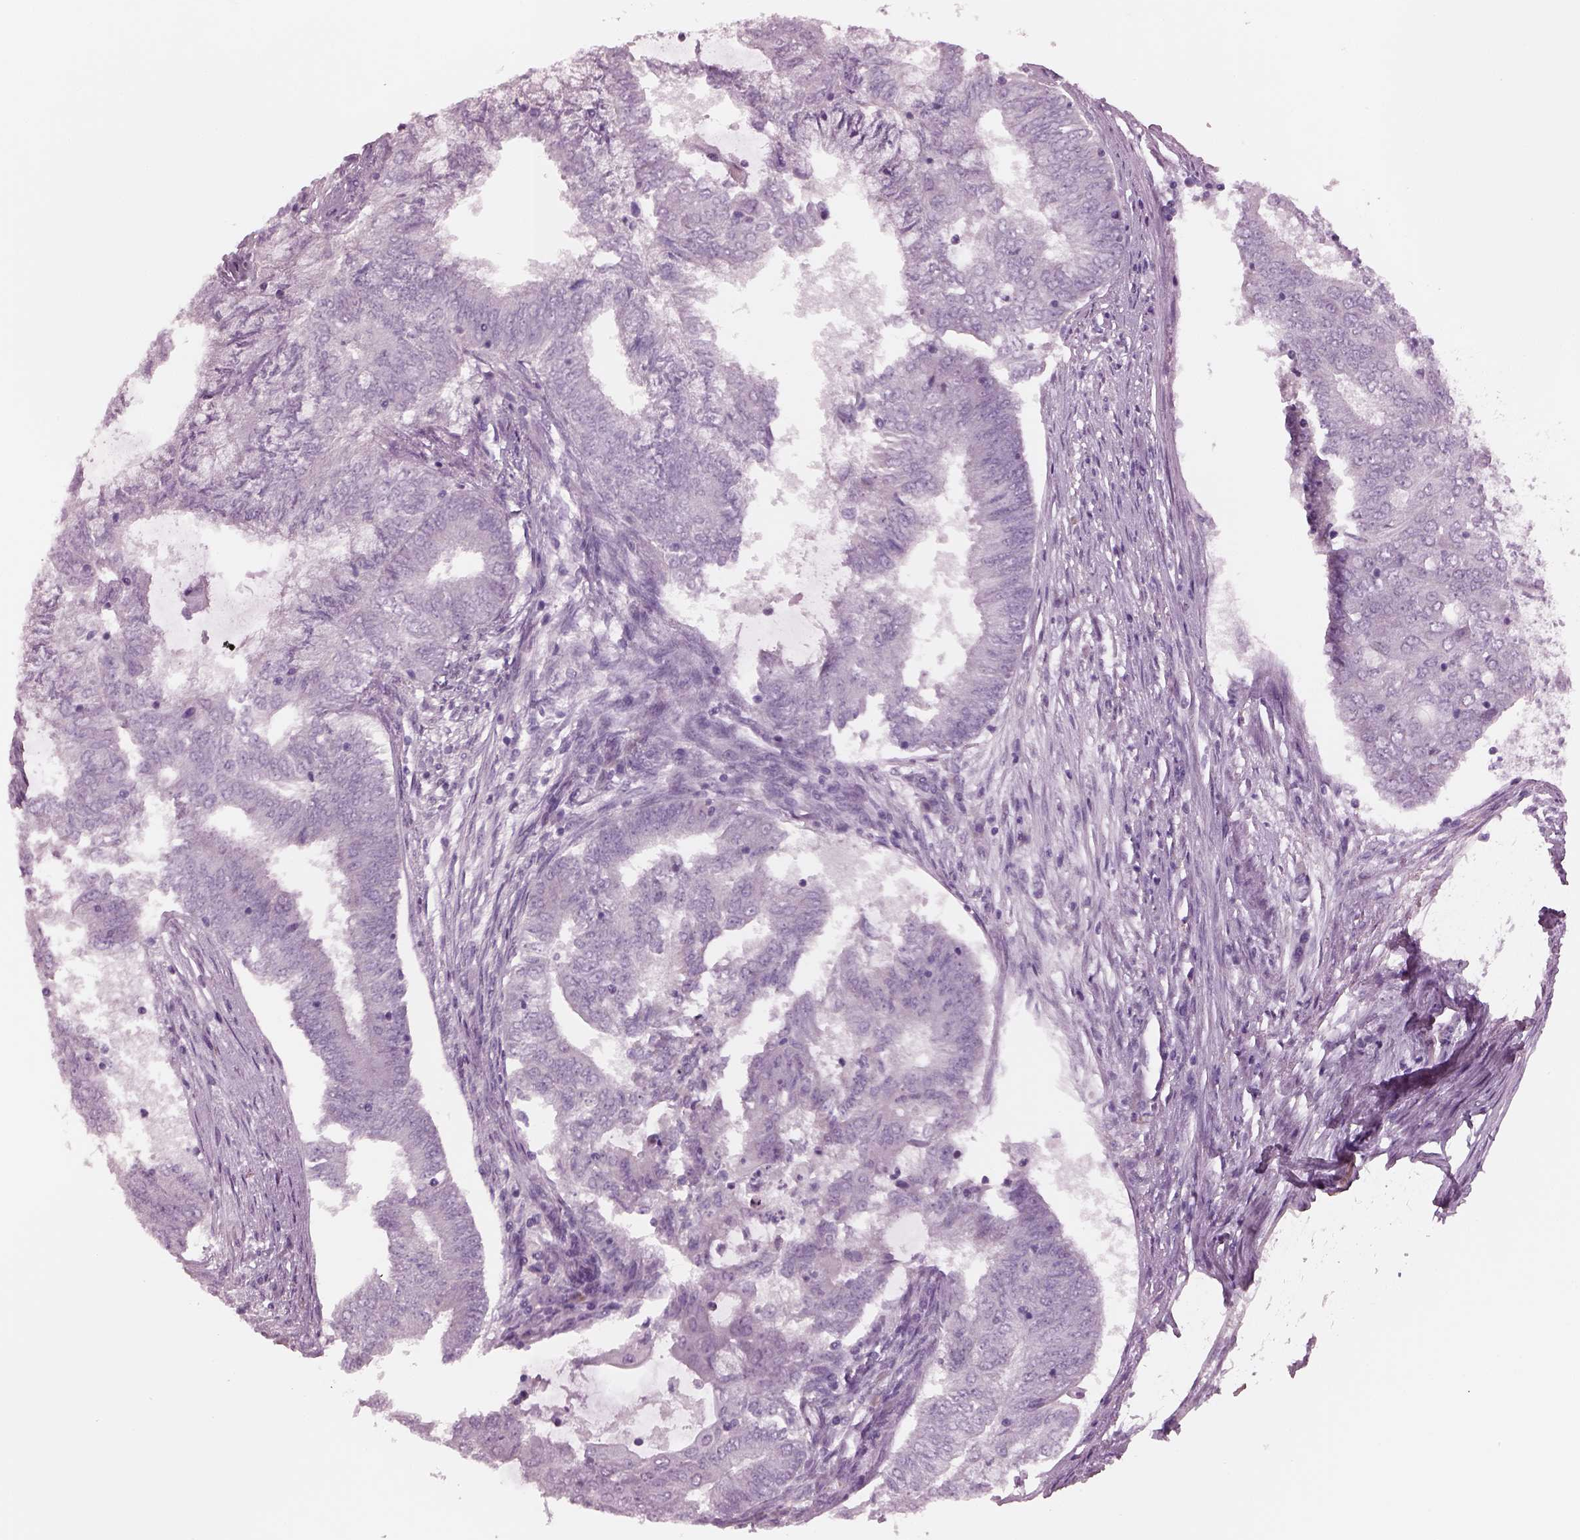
{"staining": {"intensity": "negative", "quantity": "none", "location": "none"}, "tissue": "endometrial cancer", "cell_type": "Tumor cells", "image_type": "cancer", "snomed": [{"axis": "morphology", "description": "Adenocarcinoma, NOS"}, {"axis": "topography", "description": "Endometrium"}], "caption": "This is an immunohistochemistry (IHC) image of endometrial adenocarcinoma. There is no expression in tumor cells.", "gene": "CYLC1", "patient": {"sex": "female", "age": 62}}